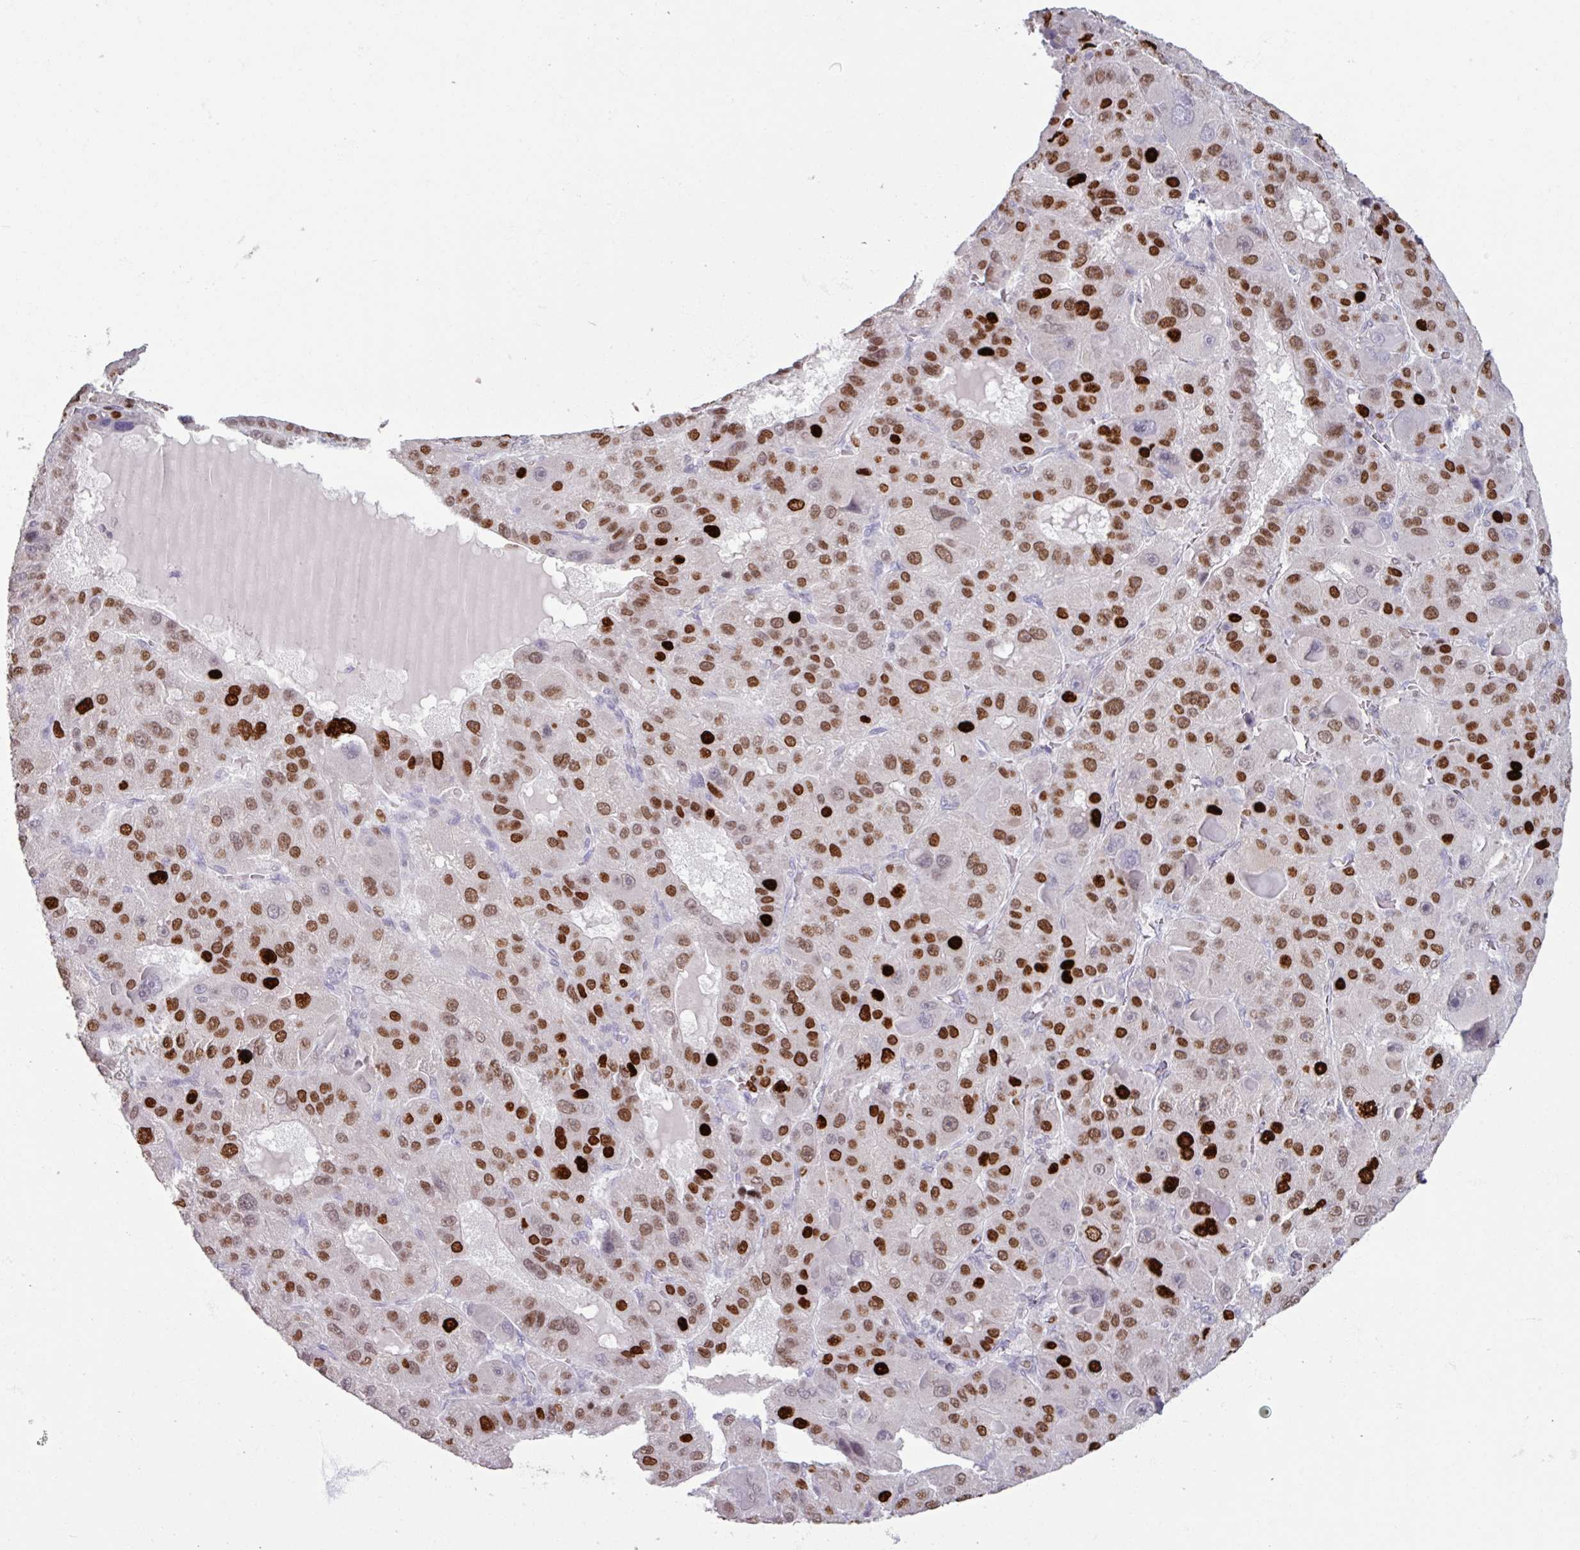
{"staining": {"intensity": "strong", "quantity": "25%-75%", "location": "nuclear"}, "tissue": "liver cancer", "cell_type": "Tumor cells", "image_type": "cancer", "snomed": [{"axis": "morphology", "description": "Carcinoma, Hepatocellular, NOS"}, {"axis": "topography", "description": "Liver"}], "caption": "Immunohistochemical staining of hepatocellular carcinoma (liver) displays high levels of strong nuclear protein staining in approximately 25%-75% of tumor cells.", "gene": "ATAD2", "patient": {"sex": "male", "age": 76}}